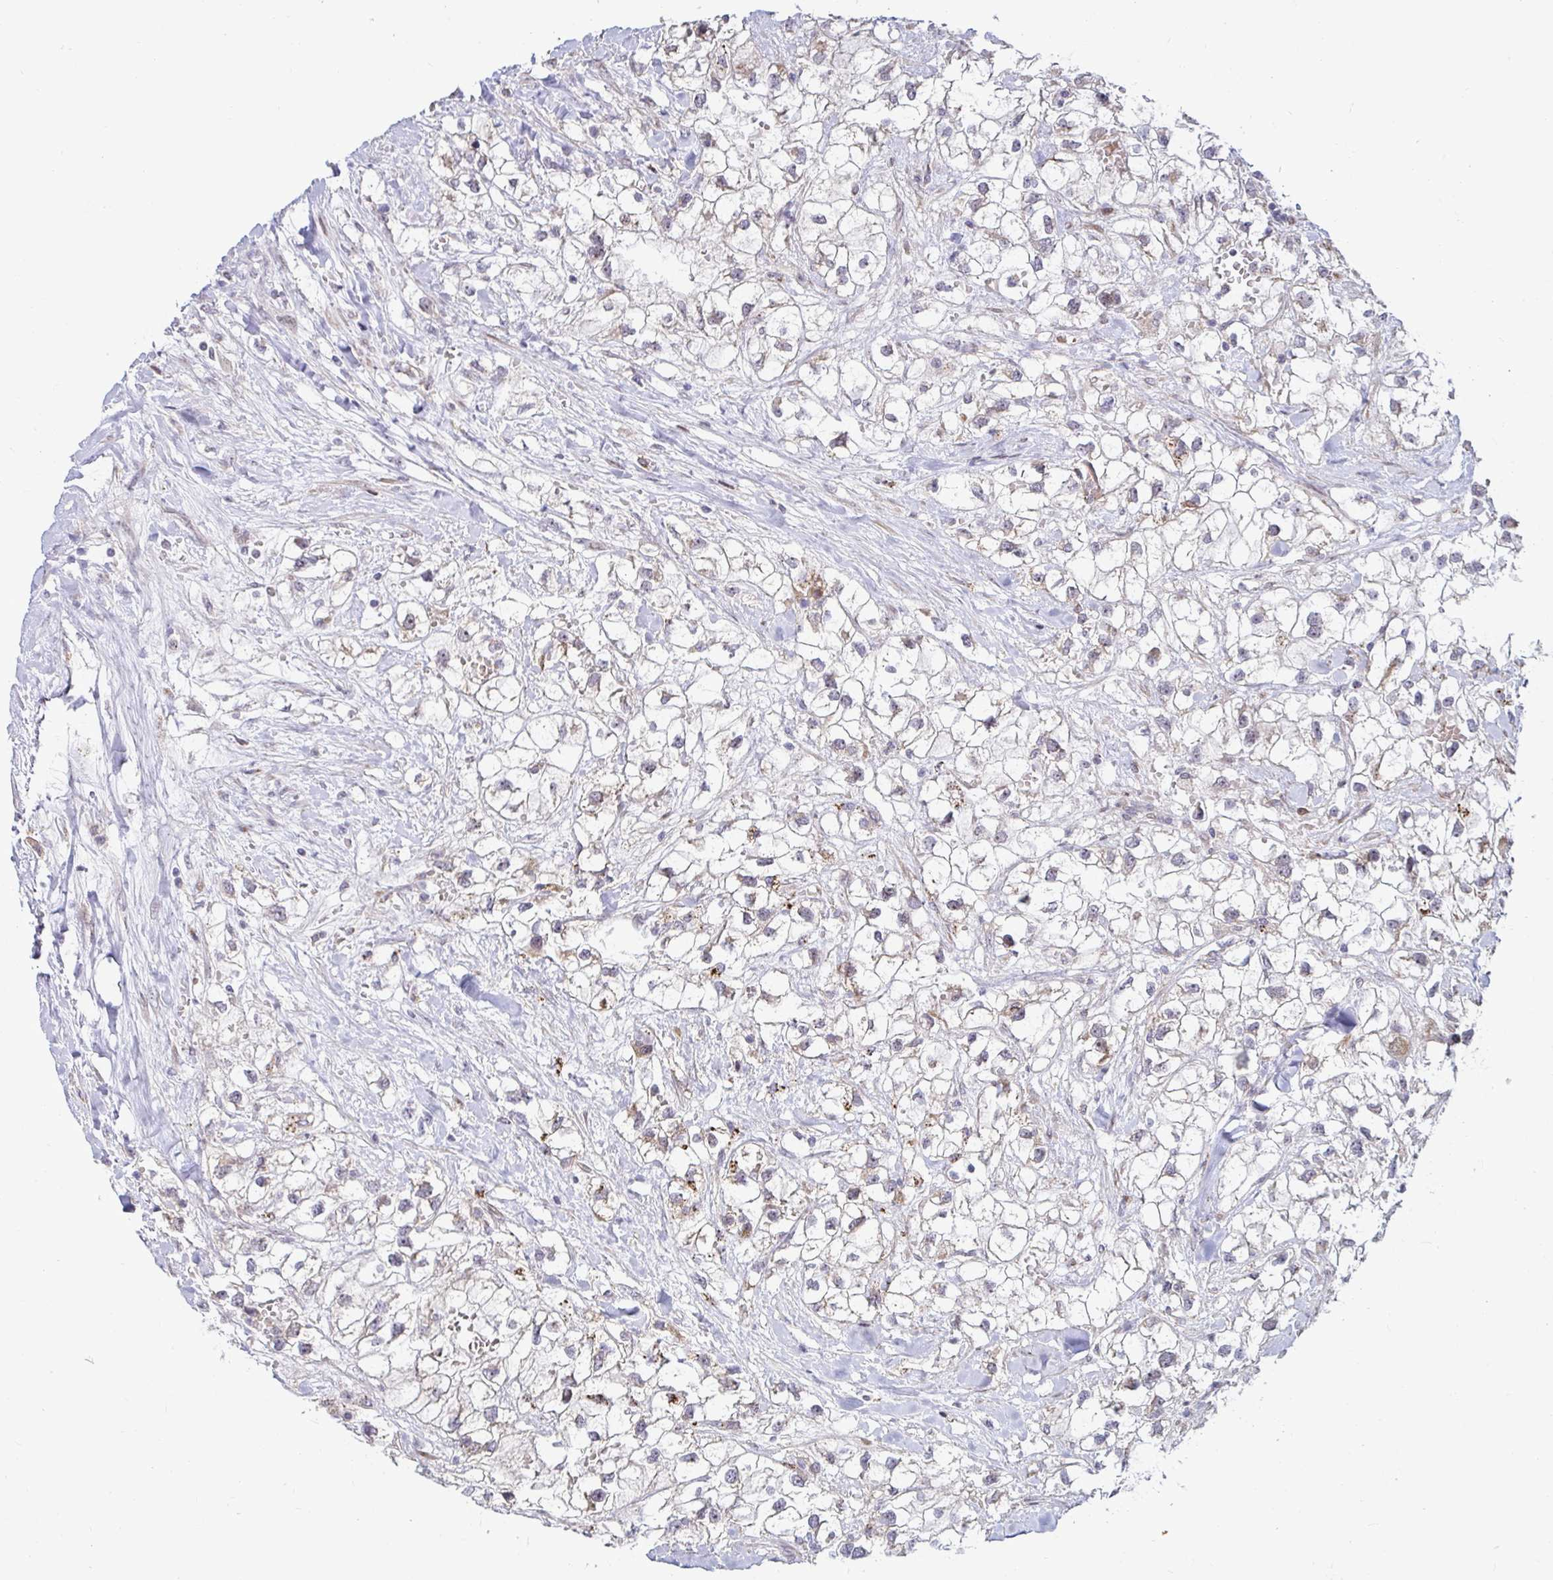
{"staining": {"intensity": "moderate", "quantity": "<25%", "location": "cytoplasmic/membranous"}, "tissue": "renal cancer", "cell_type": "Tumor cells", "image_type": "cancer", "snomed": [{"axis": "morphology", "description": "Adenocarcinoma, NOS"}, {"axis": "topography", "description": "Kidney"}], "caption": "Renal cancer (adenocarcinoma) stained with a brown dye demonstrates moderate cytoplasmic/membranous positive staining in about <25% of tumor cells.", "gene": "DZIP1", "patient": {"sex": "male", "age": 59}}